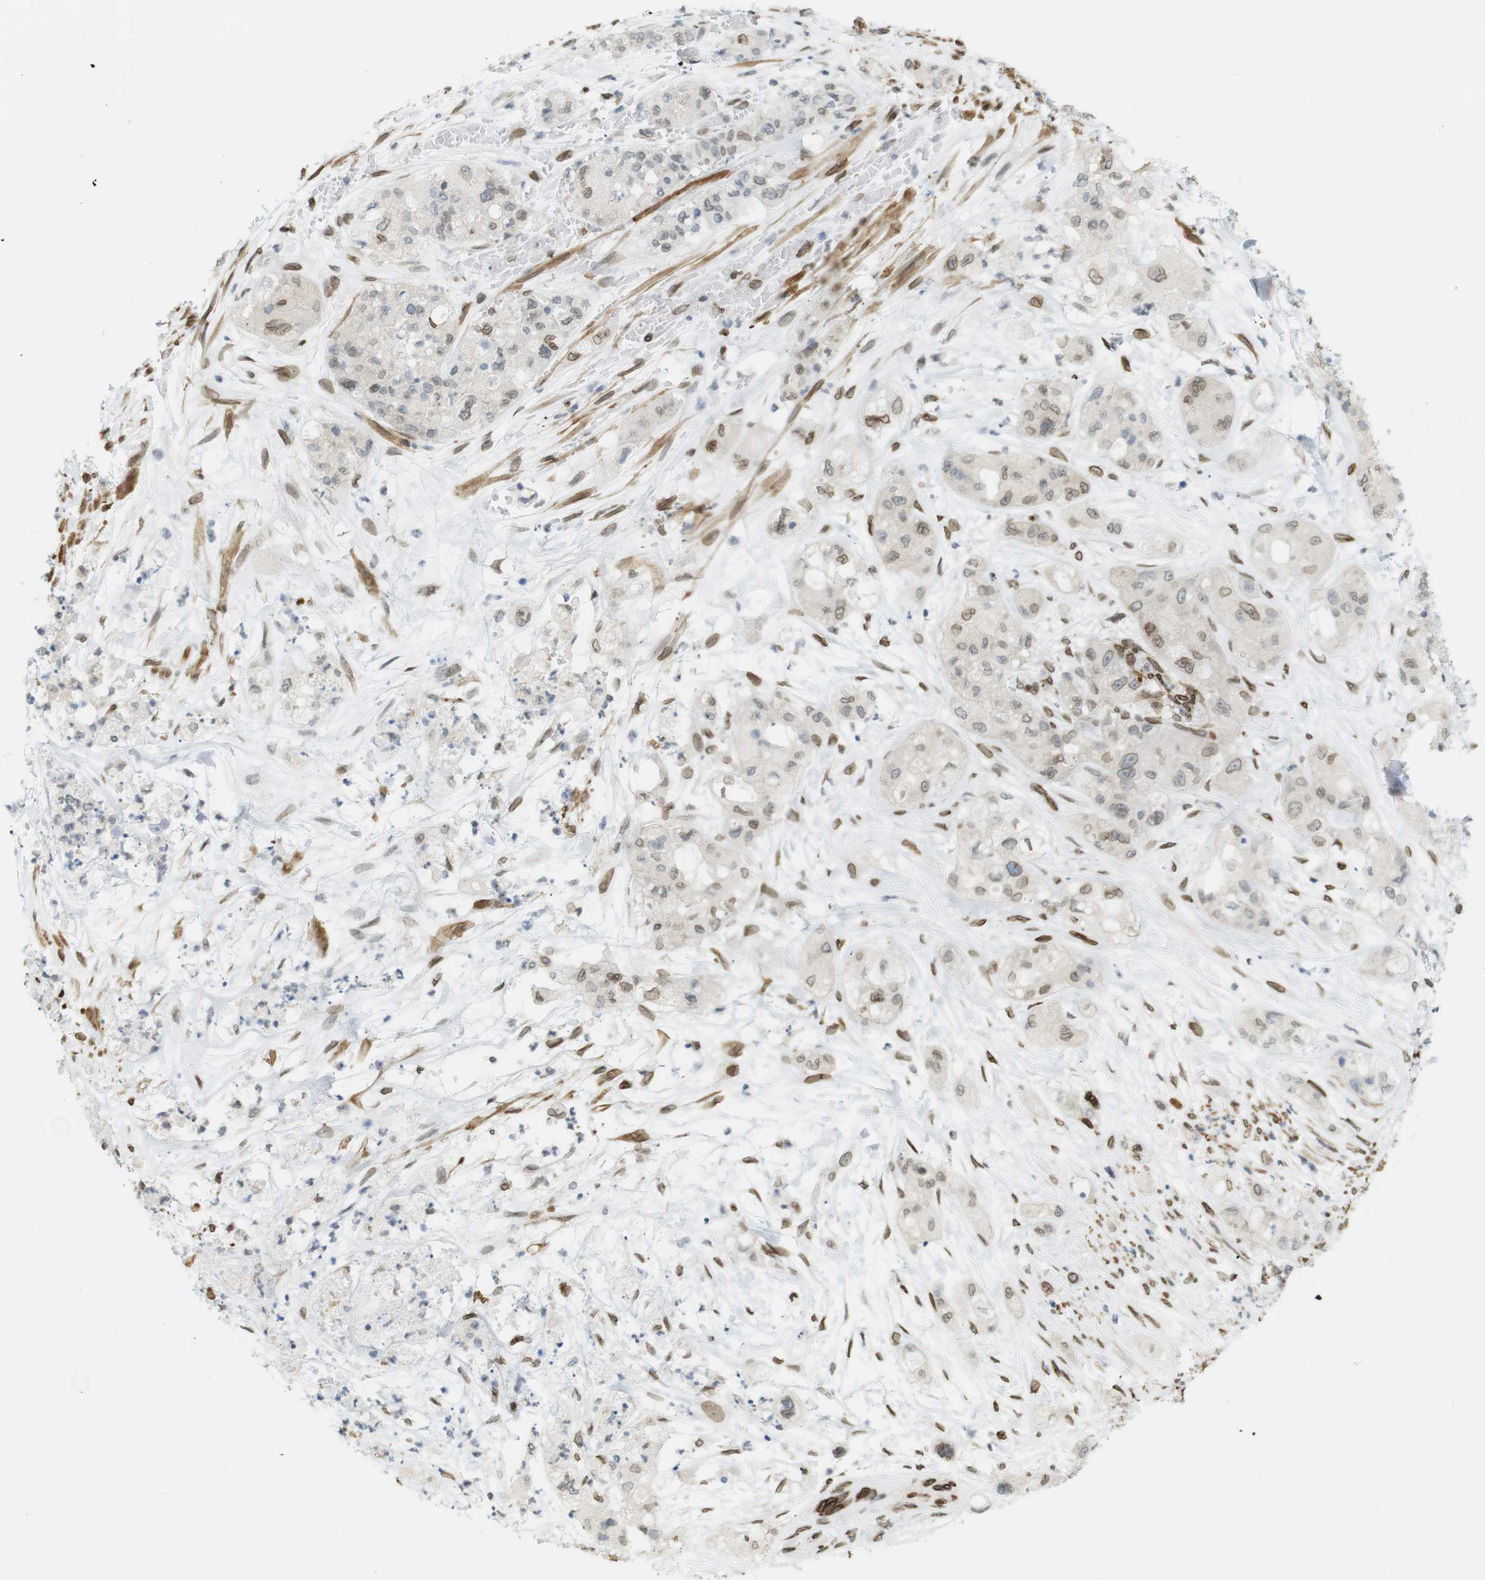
{"staining": {"intensity": "weak", "quantity": ">75%", "location": "cytoplasmic/membranous,nuclear"}, "tissue": "pancreatic cancer", "cell_type": "Tumor cells", "image_type": "cancer", "snomed": [{"axis": "morphology", "description": "Adenocarcinoma, NOS"}, {"axis": "topography", "description": "Pancreas"}], "caption": "Weak cytoplasmic/membranous and nuclear expression is identified in approximately >75% of tumor cells in pancreatic cancer (adenocarcinoma).", "gene": "ARL6IP6", "patient": {"sex": "female", "age": 78}}